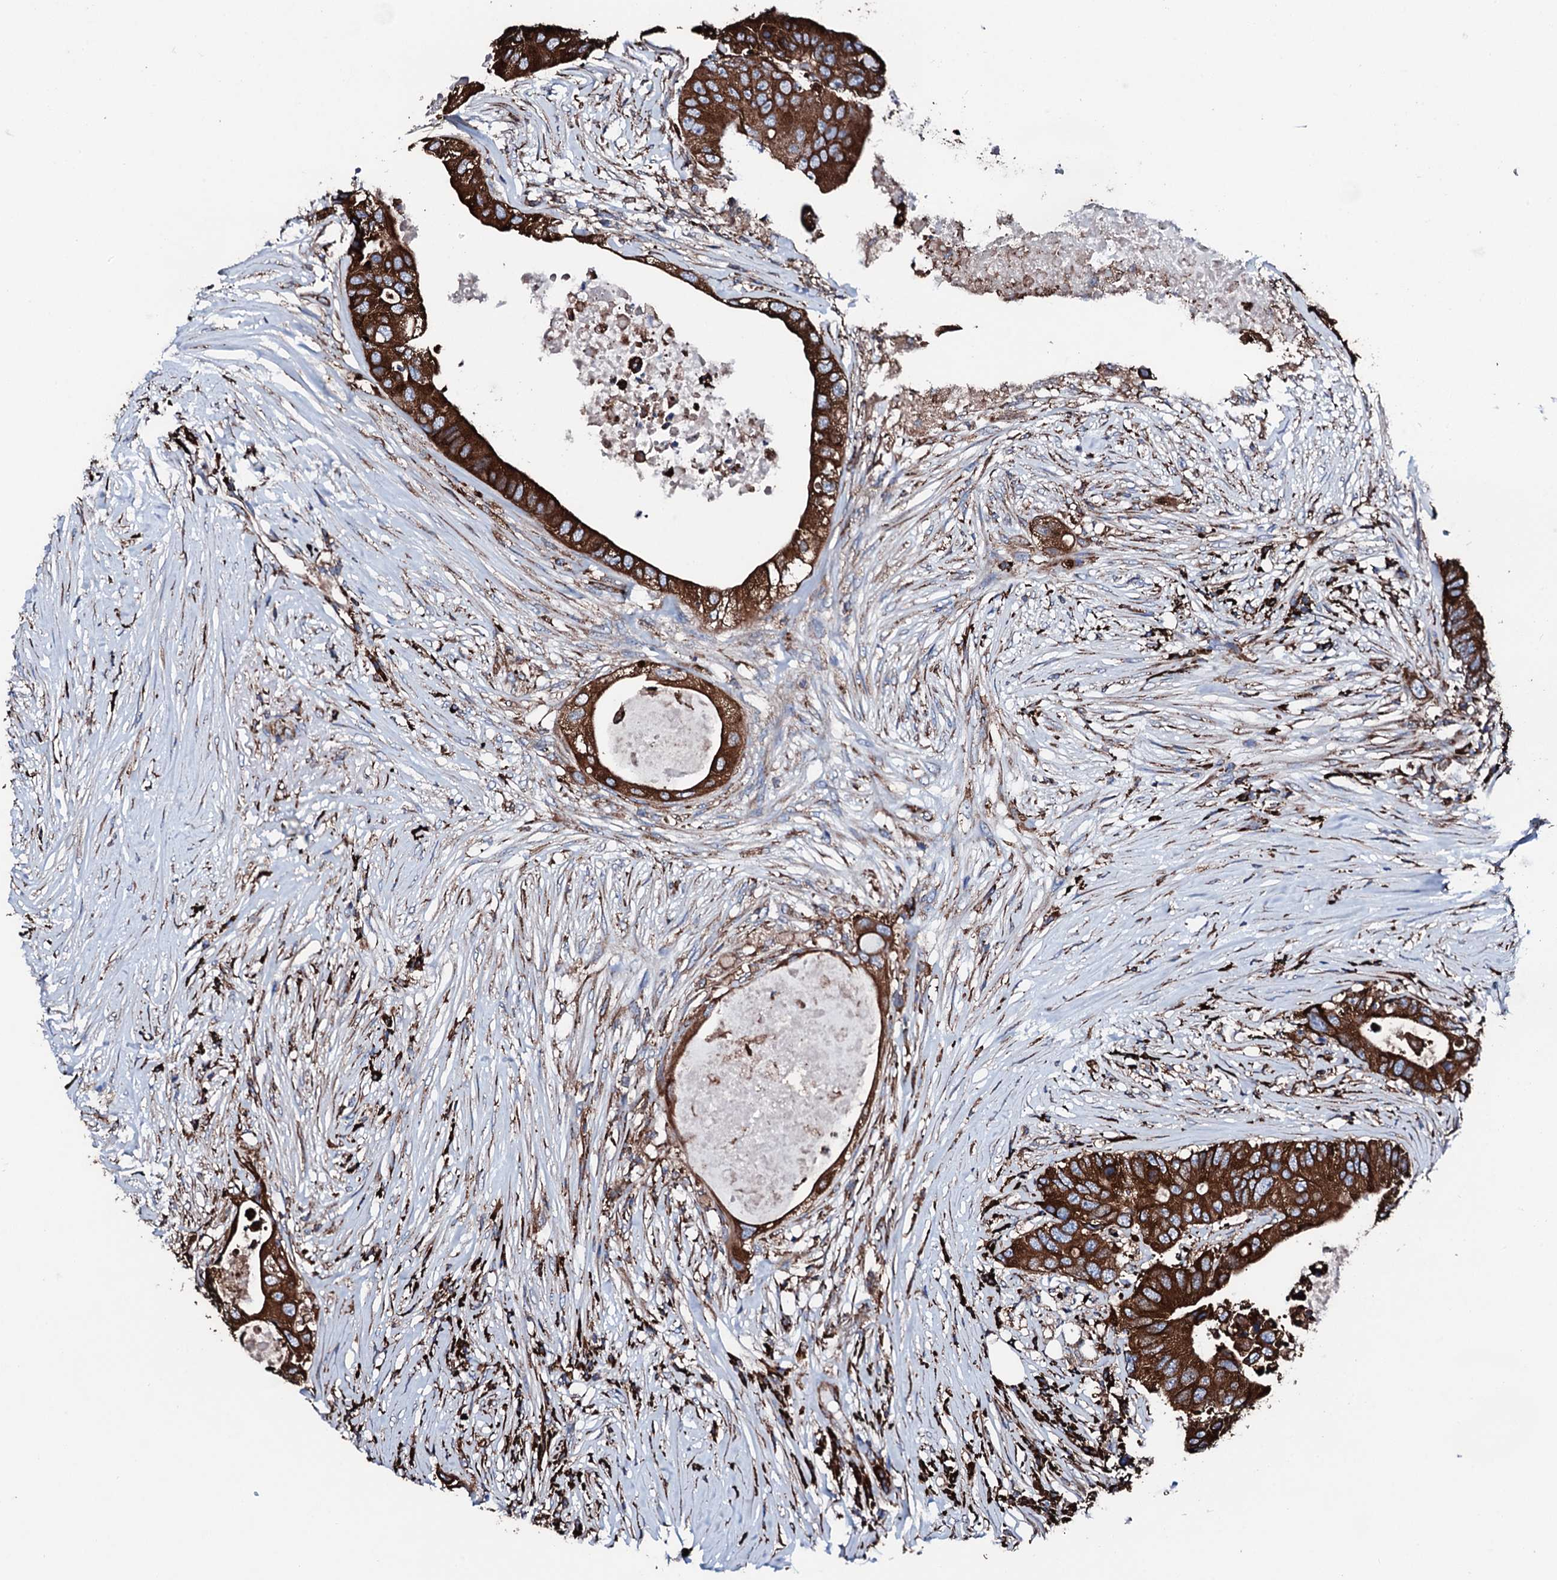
{"staining": {"intensity": "strong", "quantity": ">75%", "location": "cytoplasmic/membranous"}, "tissue": "colorectal cancer", "cell_type": "Tumor cells", "image_type": "cancer", "snomed": [{"axis": "morphology", "description": "Adenocarcinoma, NOS"}, {"axis": "topography", "description": "Colon"}], "caption": "This photomicrograph shows IHC staining of human colorectal cancer, with high strong cytoplasmic/membranous positivity in about >75% of tumor cells.", "gene": "AMDHD1", "patient": {"sex": "male", "age": 71}}